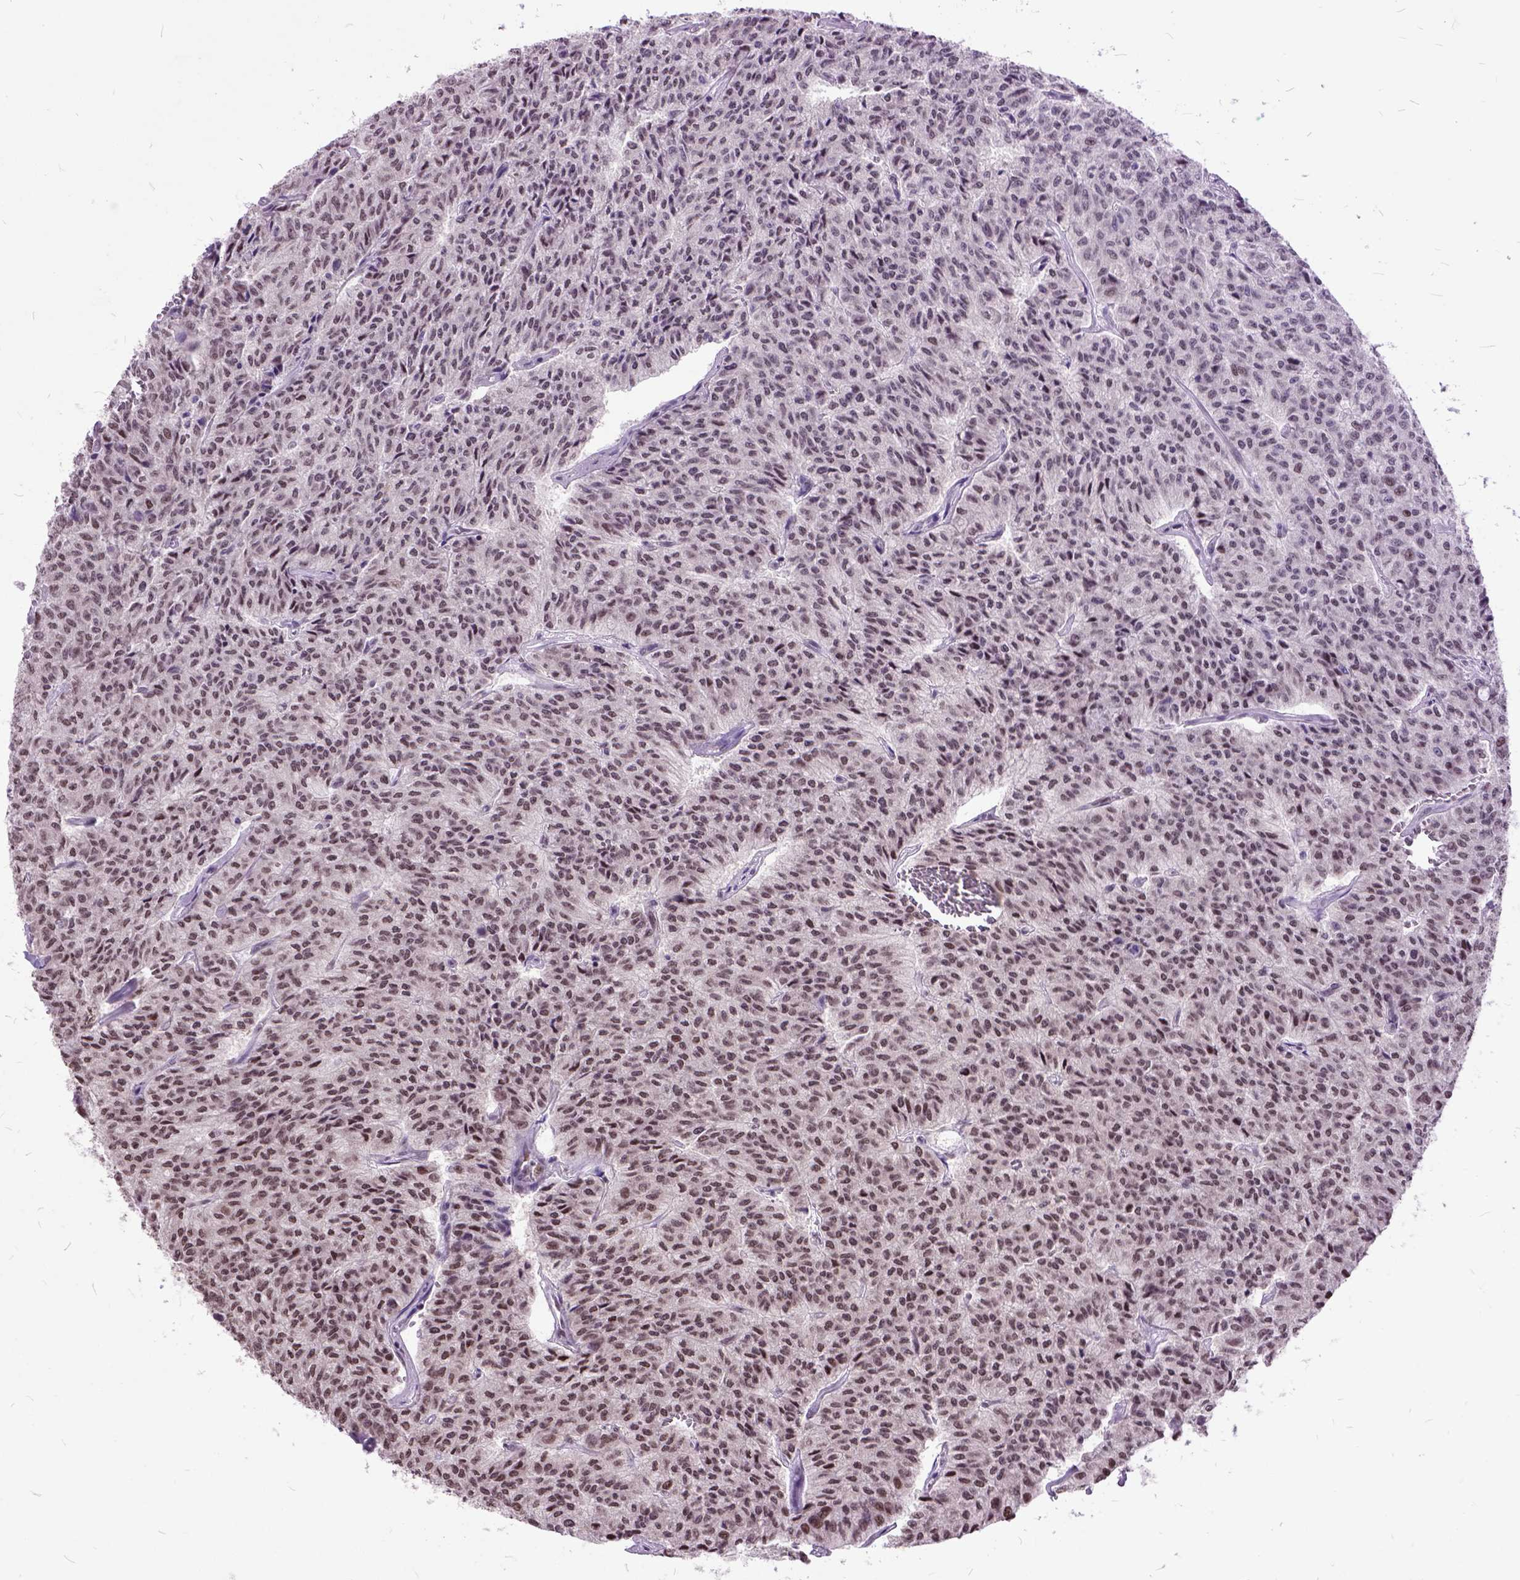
{"staining": {"intensity": "moderate", "quantity": ">75%", "location": "nuclear"}, "tissue": "carcinoid", "cell_type": "Tumor cells", "image_type": "cancer", "snomed": [{"axis": "morphology", "description": "Carcinoid, malignant, NOS"}, {"axis": "topography", "description": "Lung"}], "caption": "Carcinoid (malignant) stained with DAB immunohistochemistry displays medium levels of moderate nuclear positivity in approximately >75% of tumor cells. The protein of interest is stained brown, and the nuclei are stained in blue (DAB (3,3'-diaminobenzidine) IHC with brightfield microscopy, high magnification).", "gene": "ORC5", "patient": {"sex": "male", "age": 71}}